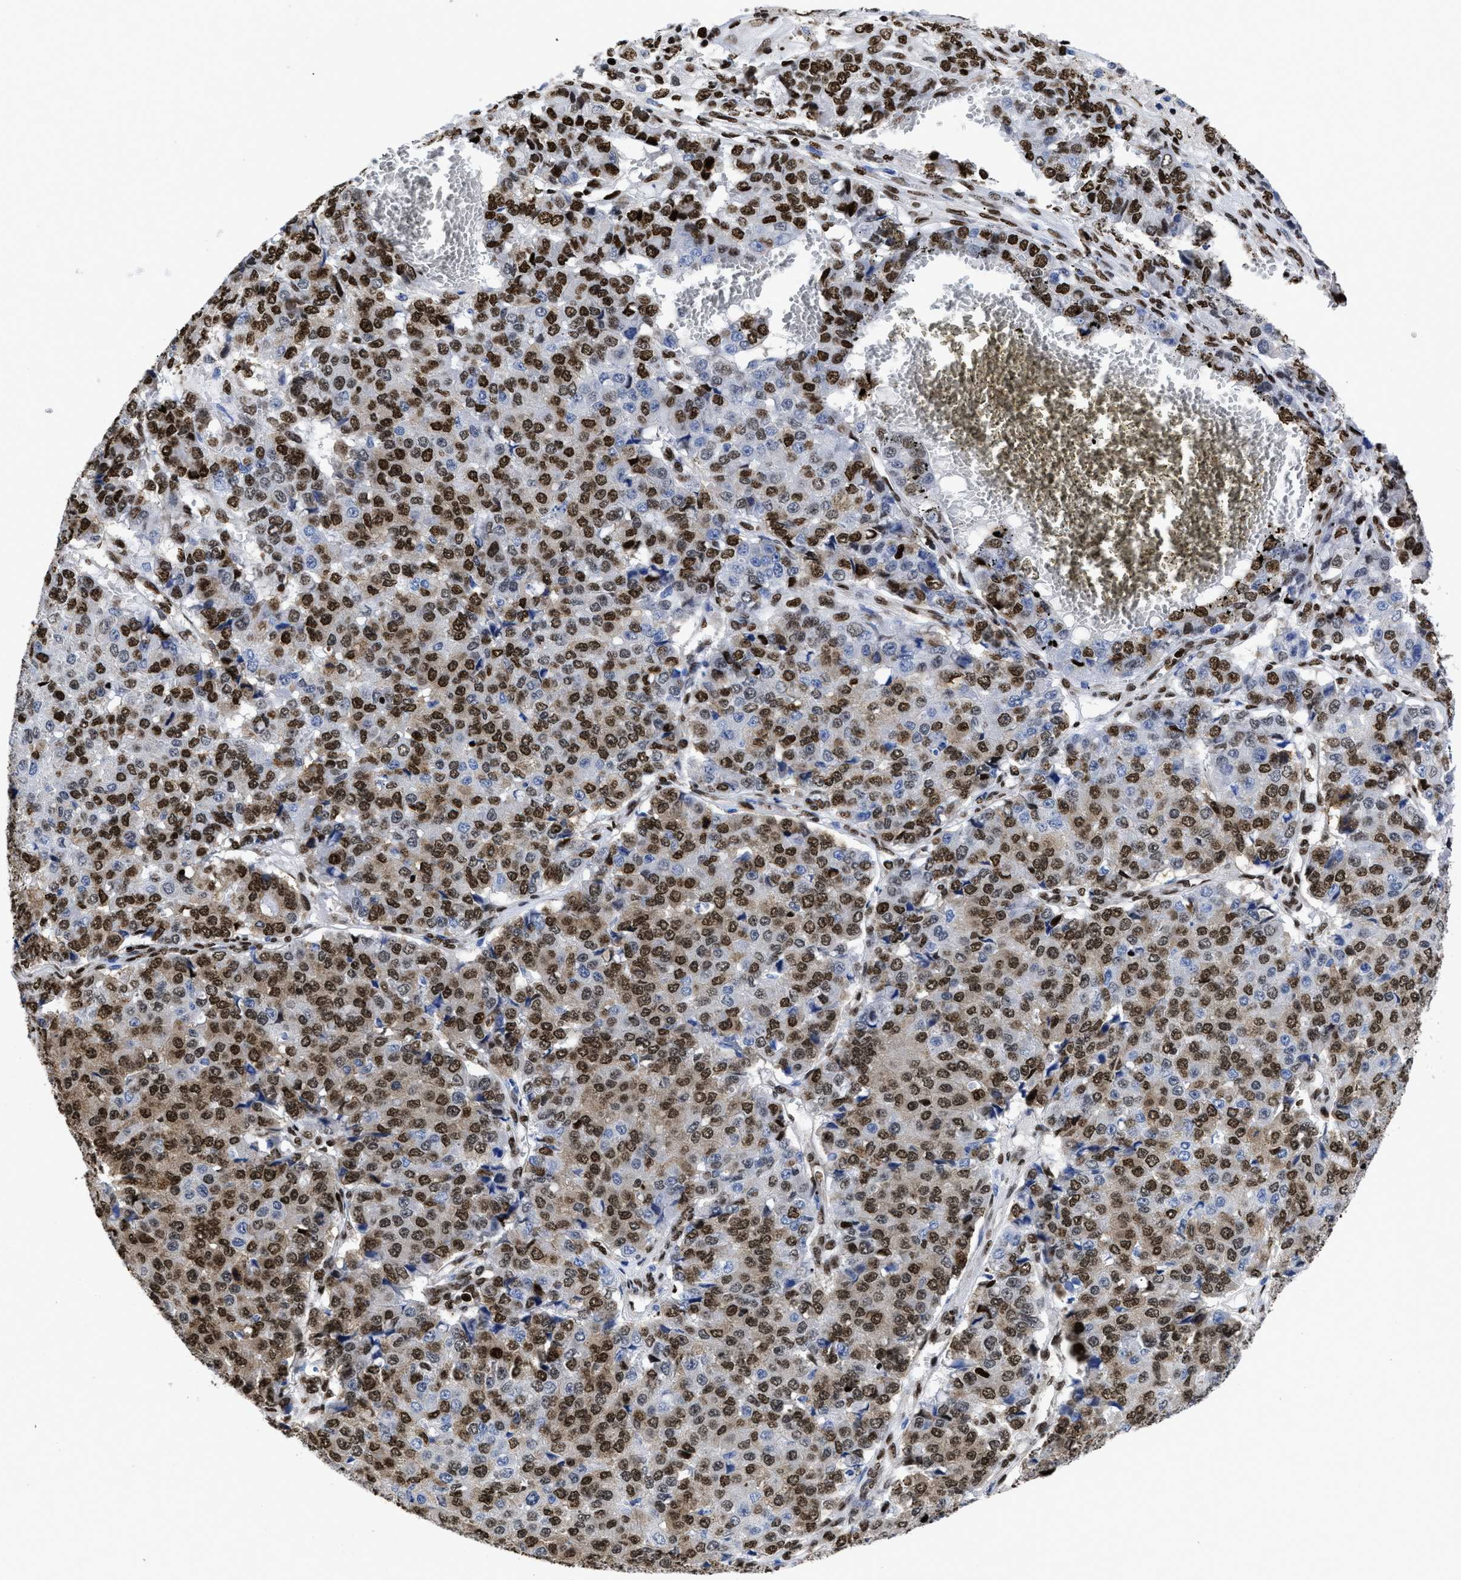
{"staining": {"intensity": "strong", "quantity": ">75%", "location": "cytoplasmic/membranous,nuclear"}, "tissue": "pancreatic cancer", "cell_type": "Tumor cells", "image_type": "cancer", "snomed": [{"axis": "morphology", "description": "Adenocarcinoma, NOS"}, {"axis": "topography", "description": "Pancreas"}], "caption": "About >75% of tumor cells in human adenocarcinoma (pancreatic) demonstrate strong cytoplasmic/membranous and nuclear protein staining as visualized by brown immunohistochemical staining.", "gene": "CALHM3", "patient": {"sex": "male", "age": 50}}